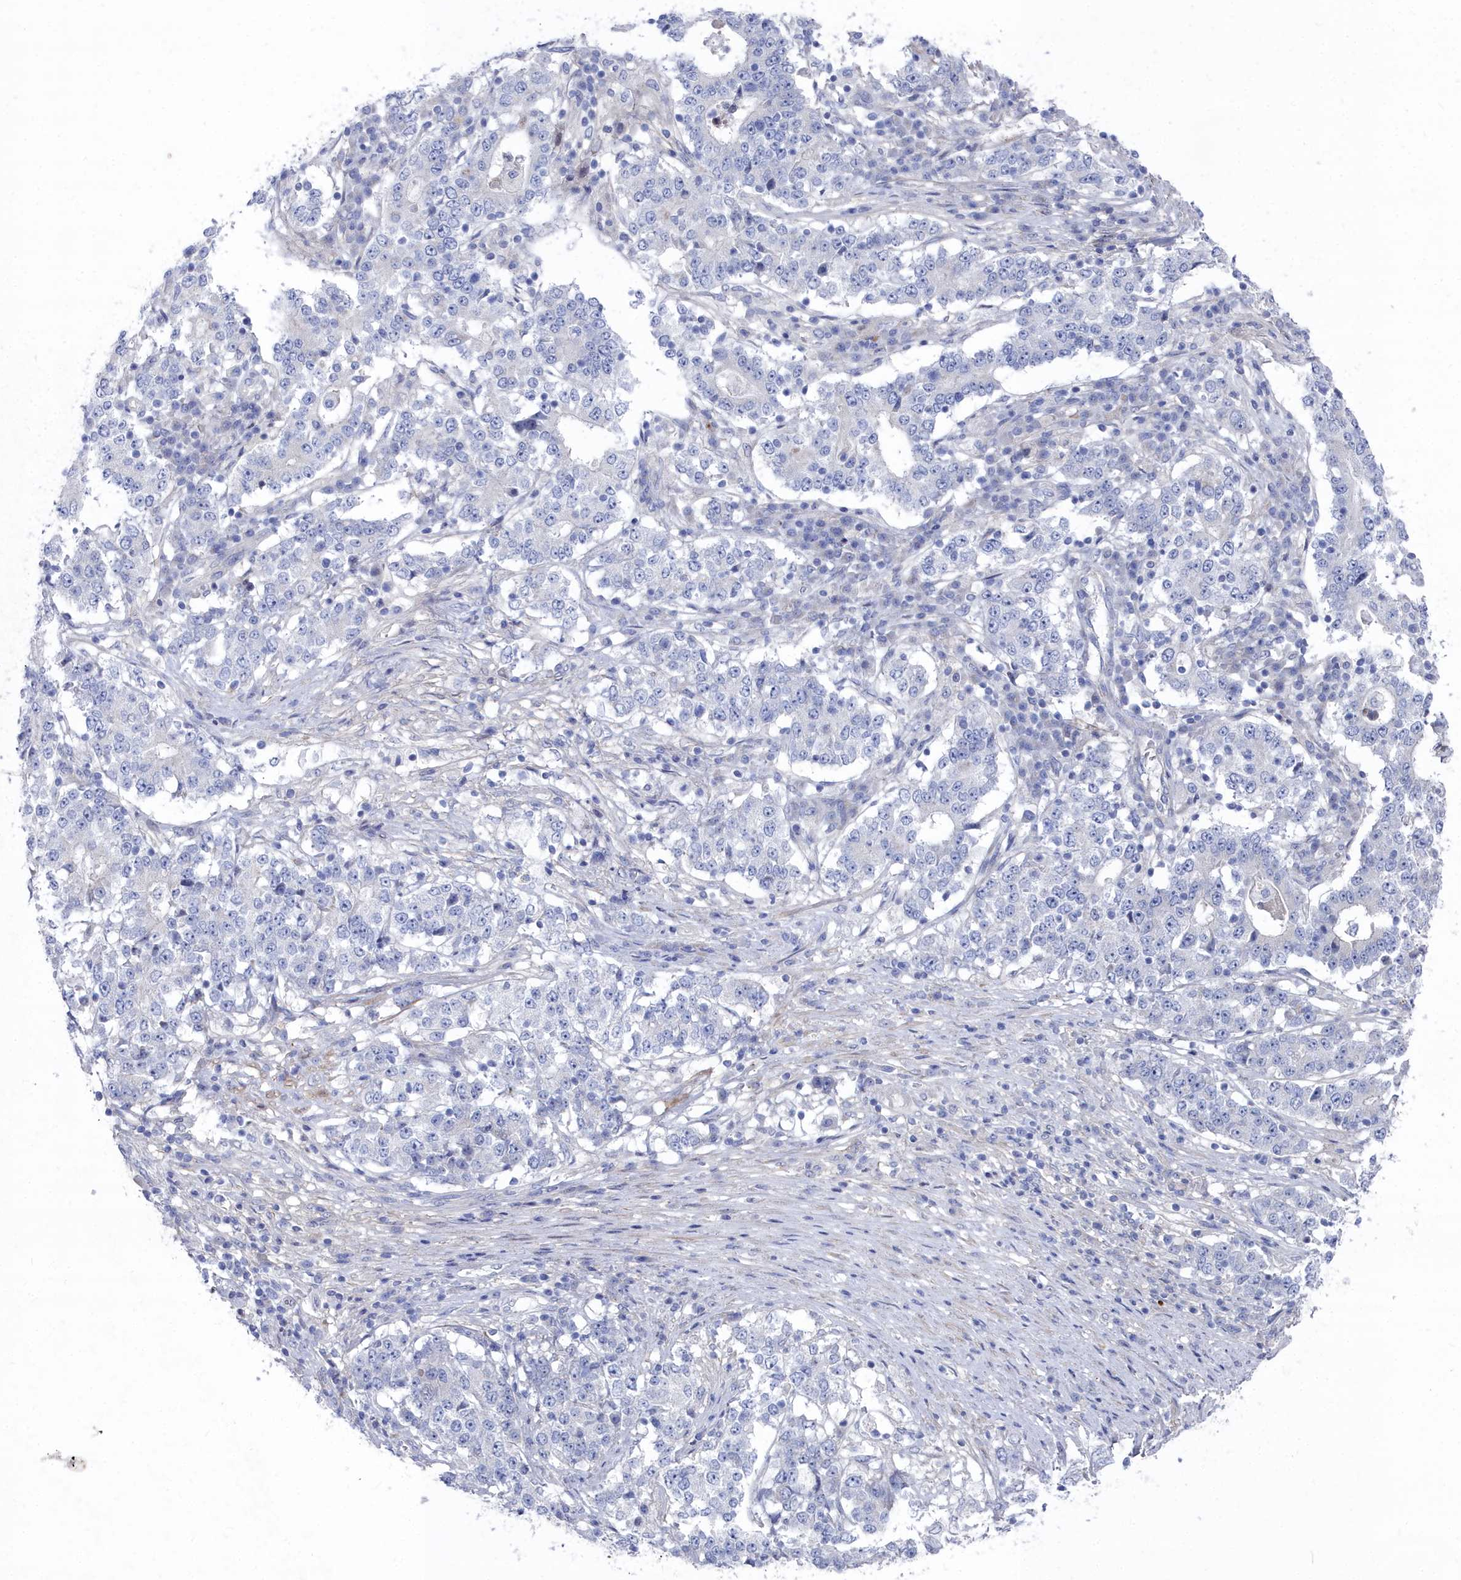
{"staining": {"intensity": "negative", "quantity": "none", "location": "none"}, "tissue": "stomach cancer", "cell_type": "Tumor cells", "image_type": "cancer", "snomed": [{"axis": "morphology", "description": "Adenocarcinoma, NOS"}, {"axis": "topography", "description": "Stomach"}], "caption": "Histopathology image shows no significant protein positivity in tumor cells of stomach cancer (adenocarcinoma).", "gene": "SHISAL2A", "patient": {"sex": "male", "age": 59}}